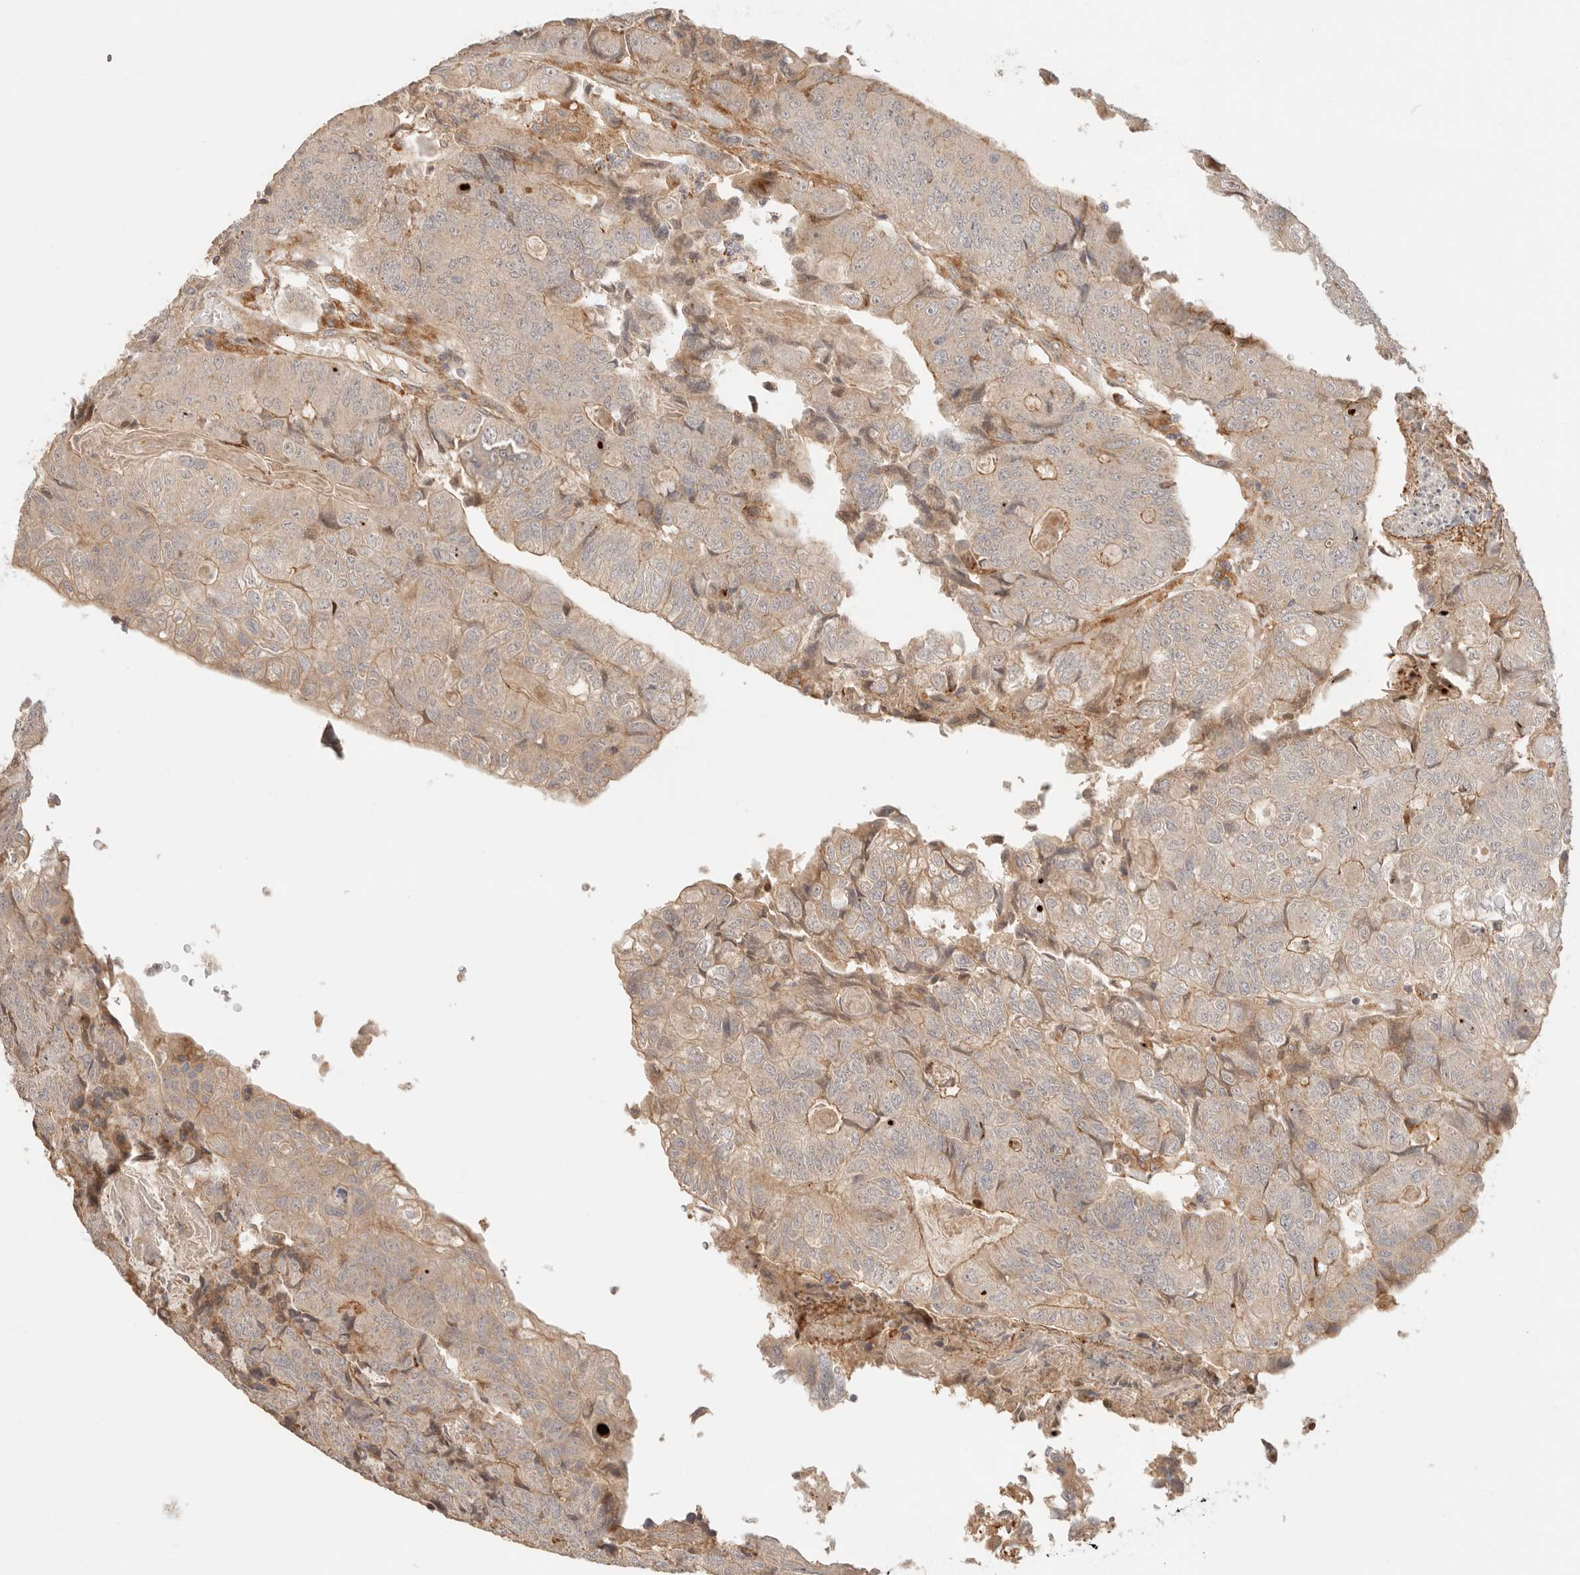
{"staining": {"intensity": "weak", "quantity": "25%-75%", "location": "cytoplasmic/membranous"}, "tissue": "colorectal cancer", "cell_type": "Tumor cells", "image_type": "cancer", "snomed": [{"axis": "morphology", "description": "Adenocarcinoma, NOS"}, {"axis": "topography", "description": "Colon"}], "caption": "Immunohistochemistry (IHC) photomicrograph of neoplastic tissue: human adenocarcinoma (colorectal) stained using immunohistochemistry (IHC) shows low levels of weak protein expression localized specifically in the cytoplasmic/membranous of tumor cells, appearing as a cytoplasmic/membranous brown color.", "gene": "IL1R2", "patient": {"sex": "female", "age": 67}}